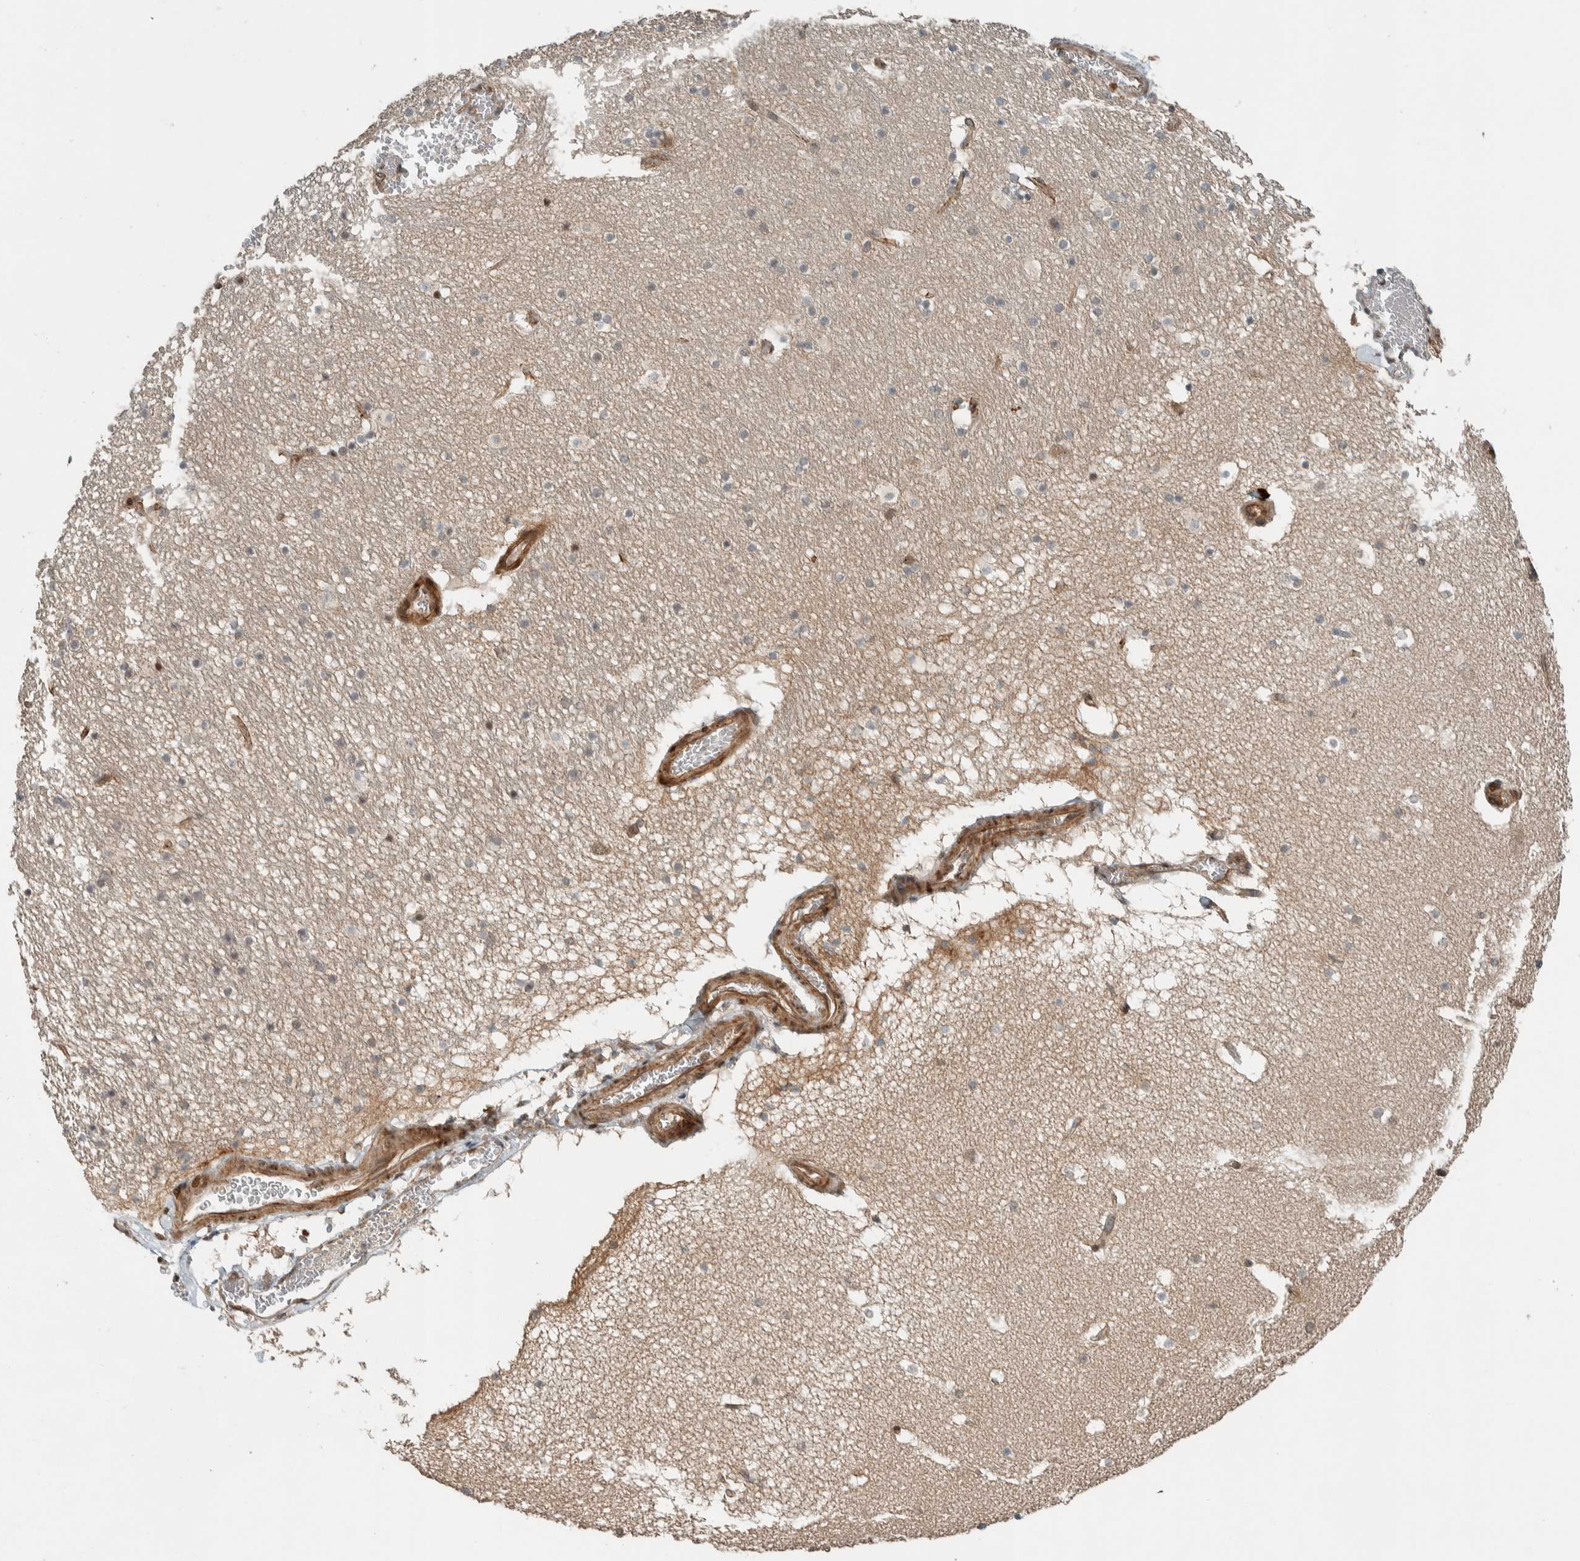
{"staining": {"intensity": "weak", "quantity": "<25%", "location": "cytoplasmic/membranous"}, "tissue": "hippocampus", "cell_type": "Glial cells", "image_type": "normal", "snomed": [{"axis": "morphology", "description": "Normal tissue, NOS"}, {"axis": "topography", "description": "Hippocampus"}], "caption": "Glial cells show no significant expression in benign hippocampus. (DAB (3,3'-diaminobenzidine) IHC with hematoxylin counter stain).", "gene": "STXBP4", "patient": {"sex": "male", "age": 45}}